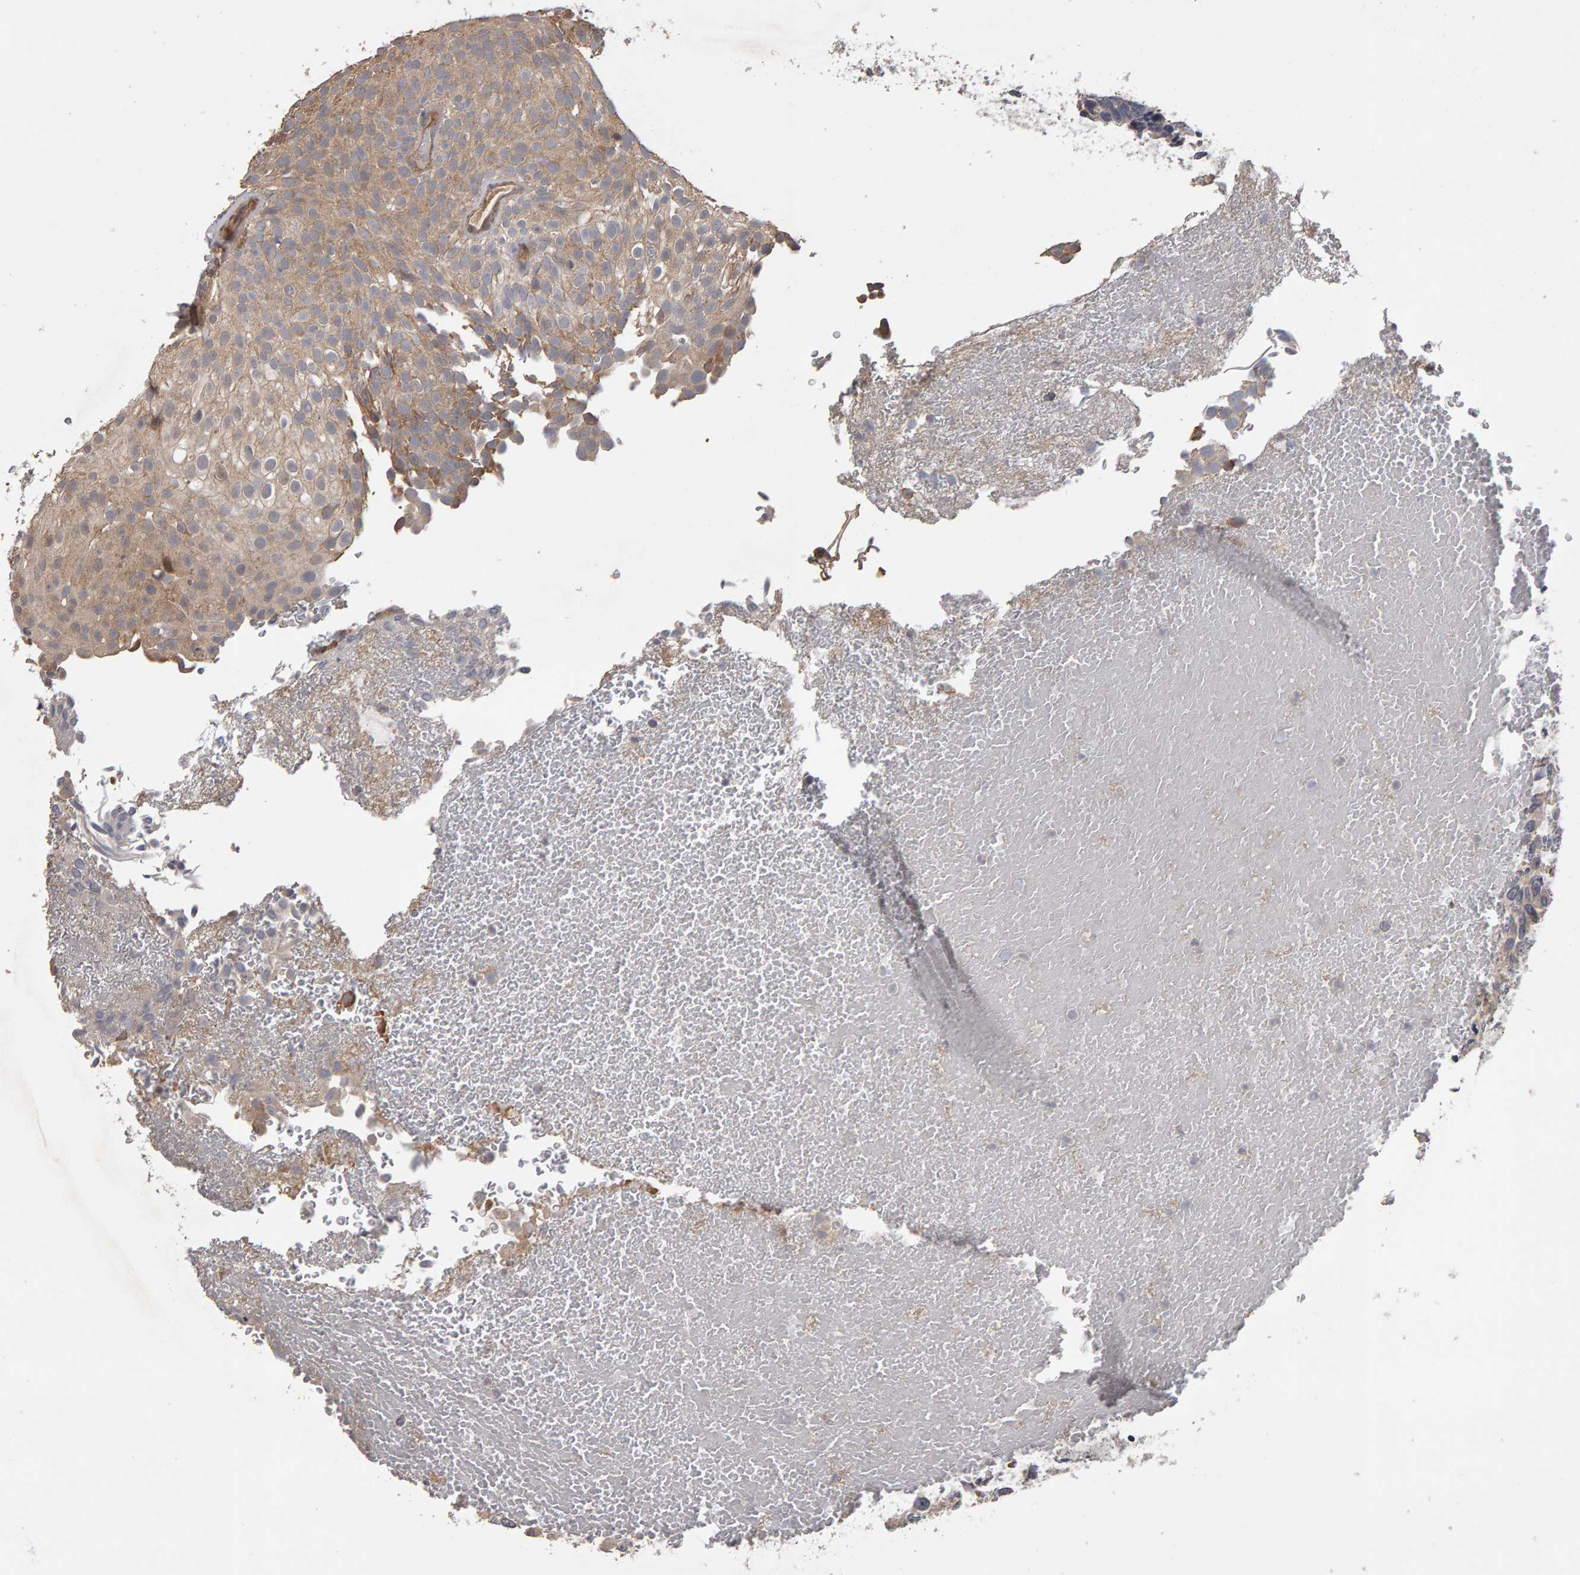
{"staining": {"intensity": "weak", "quantity": ">75%", "location": "cytoplasmic/membranous"}, "tissue": "urothelial cancer", "cell_type": "Tumor cells", "image_type": "cancer", "snomed": [{"axis": "morphology", "description": "Urothelial carcinoma, Low grade"}, {"axis": "topography", "description": "Urinary bladder"}], "caption": "This is an image of immunohistochemistry staining of urothelial cancer, which shows weak positivity in the cytoplasmic/membranous of tumor cells.", "gene": "COASY", "patient": {"sex": "male", "age": 78}}